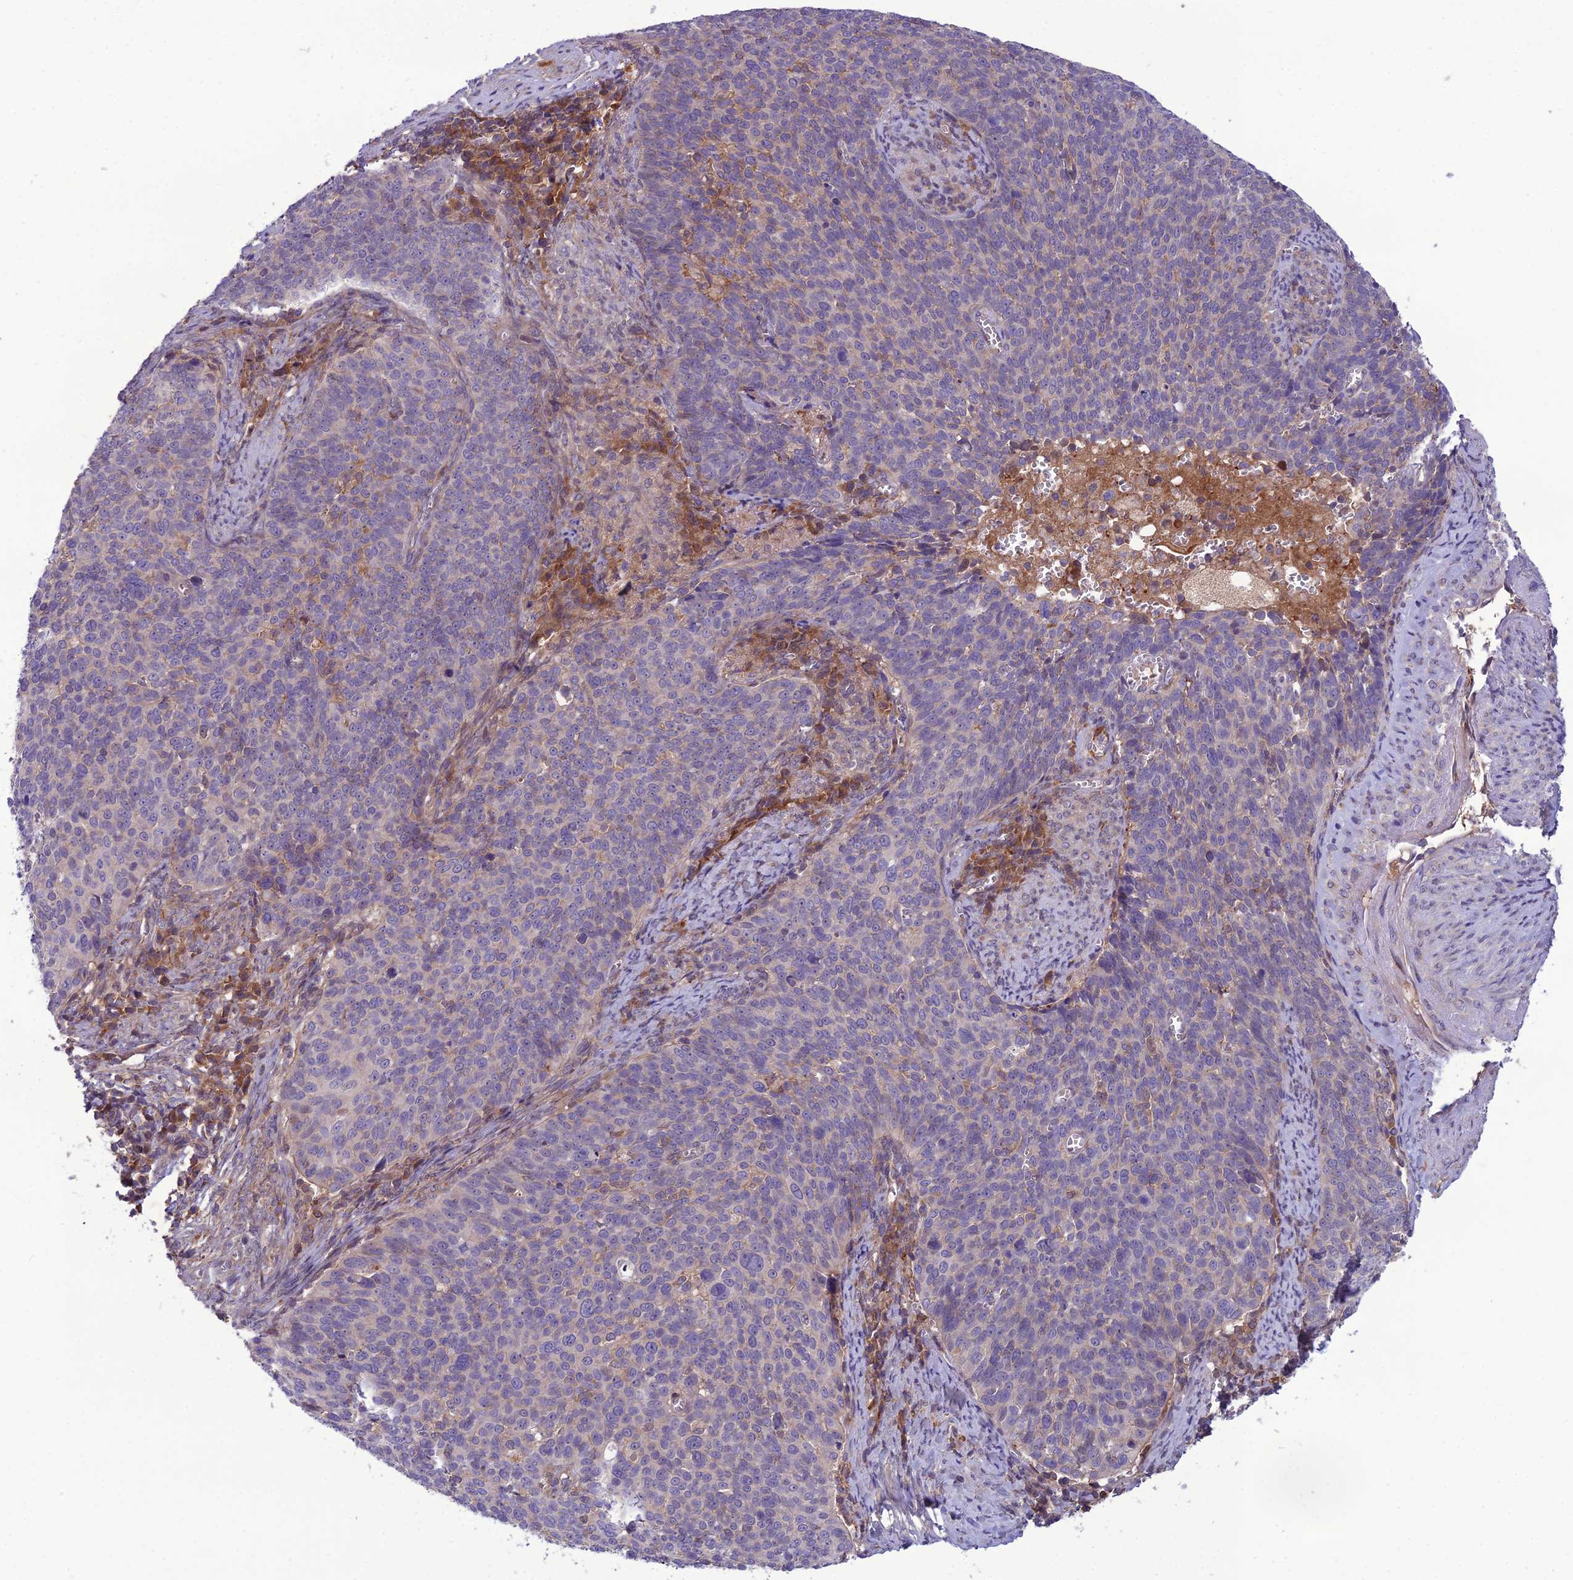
{"staining": {"intensity": "weak", "quantity": "<25%", "location": "cytoplasmic/membranous"}, "tissue": "cervical cancer", "cell_type": "Tumor cells", "image_type": "cancer", "snomed": [{"axis": "morphology", "description": "Normal tissue, NOS"}, {"axis": "morphology", "description": "Squamous cell carcinoma, NOS"}, {"axis": "topography", "description": "Cervix"}], "caption": "Immunohistochemistry (IHC) photomicrograph of neoplastic tissue: cervical cancer stained with DAB displays no significant protein staining in tumor cells.", "gene": "GDF6", "patient": {"sex": "female", "age": 39}}